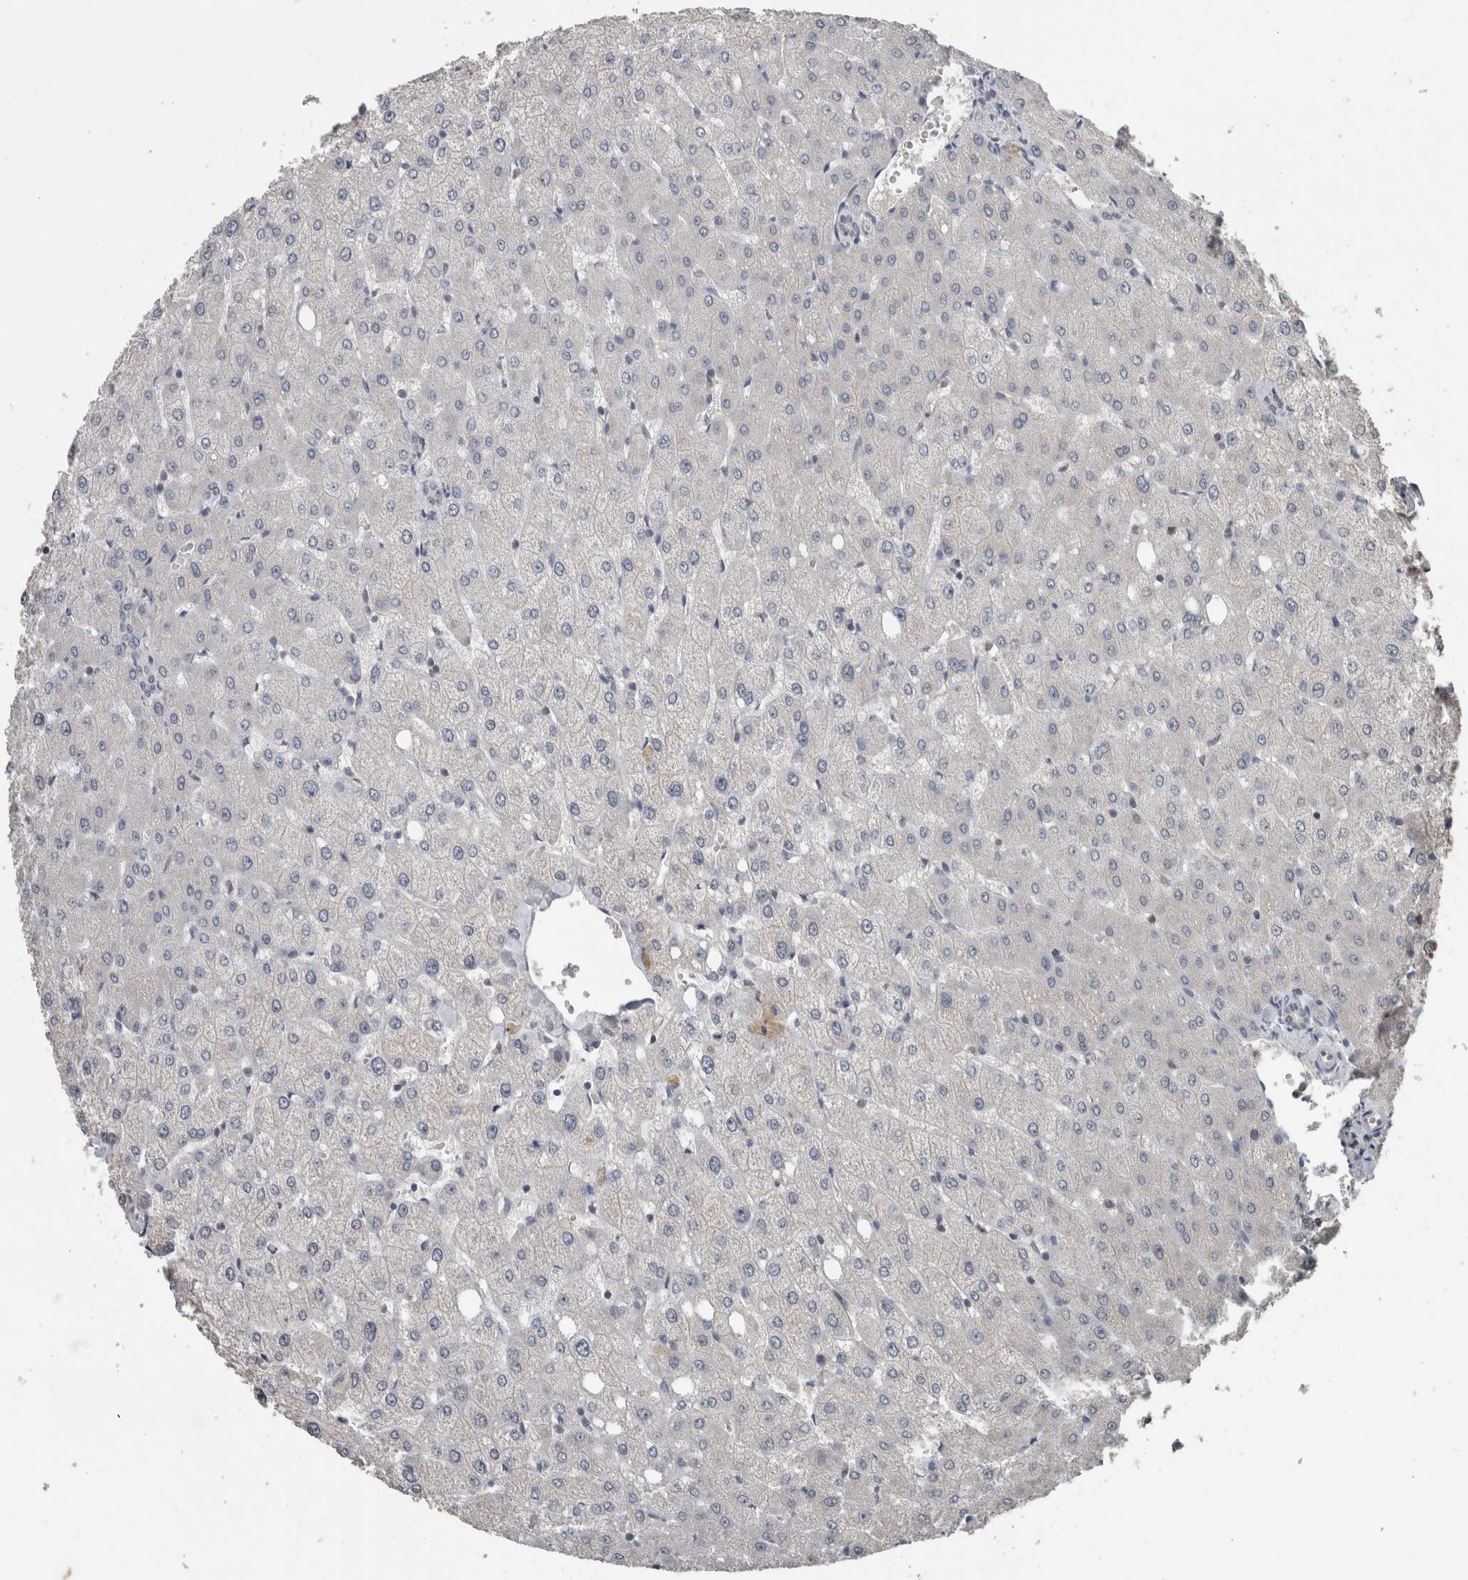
{"staining": {"intensity": "negative", "quantity": "none", "location": "none"}, "tissue": "liver", "cell_type": "Cholangiocytes", "image_type": "normal", "snomed": [{"axis": "morphology", "description": "Normal tissue, NOS"}, {"axis": "topography", "description": "Liver"}], "caption": "This photomicrograph is of benign liver stained with immunohistochemistry (IHC) to label a protein in brown with the nuclei are counter-stained blue. There is no positivity in cholangiocytes. Nuclei are stained in blue.", "gene": "MAFF", "patient": {"sex": "female", "age": 54}}